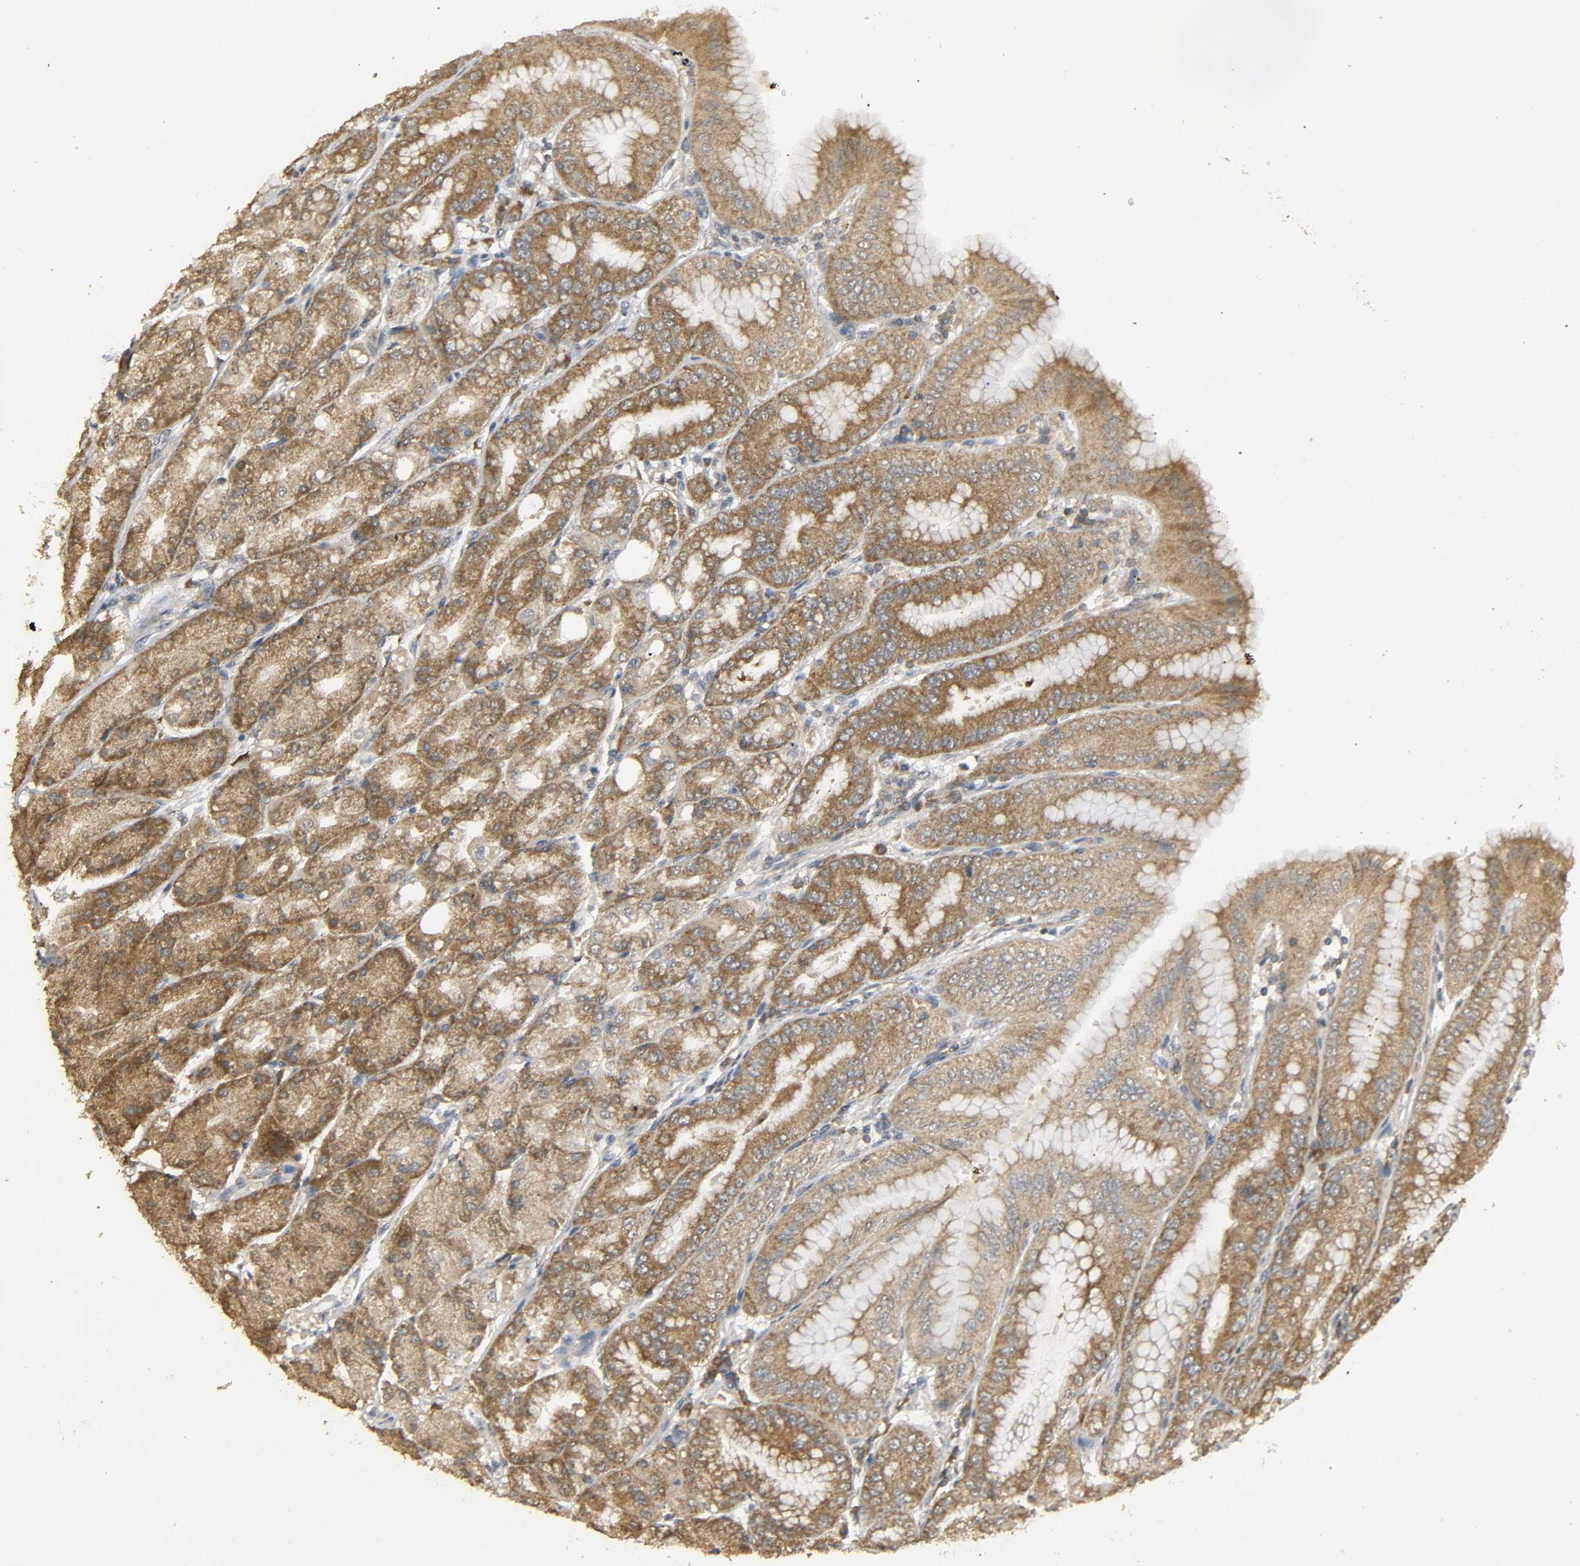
{"staining": {"intensity": "moderate", "quantity": ">75%", "location": "cytoplasmic/membranous"}, "tissue": "stomach", "cell_type": "Glandular cells", "image_type": "normal", "snomed": [{"axis": "morphology", "description": "Normal tissue, NOS"}, {"axis": "topography", "description": "Stomach, lower"}], "caption": "IHC staining of benign stomach, which shows medium levels of moderate cytoplasmic/membranous positivity in about >75% of glandular cells indicating moderate cytoplasmic/membranous protein positivity. The staining was performed using DAB (brown) for protein detection and nuclei were counterstained in hematoxylin (blue).", "gene": "DDX6", "patient": {"sex": "male", "age": 71}}